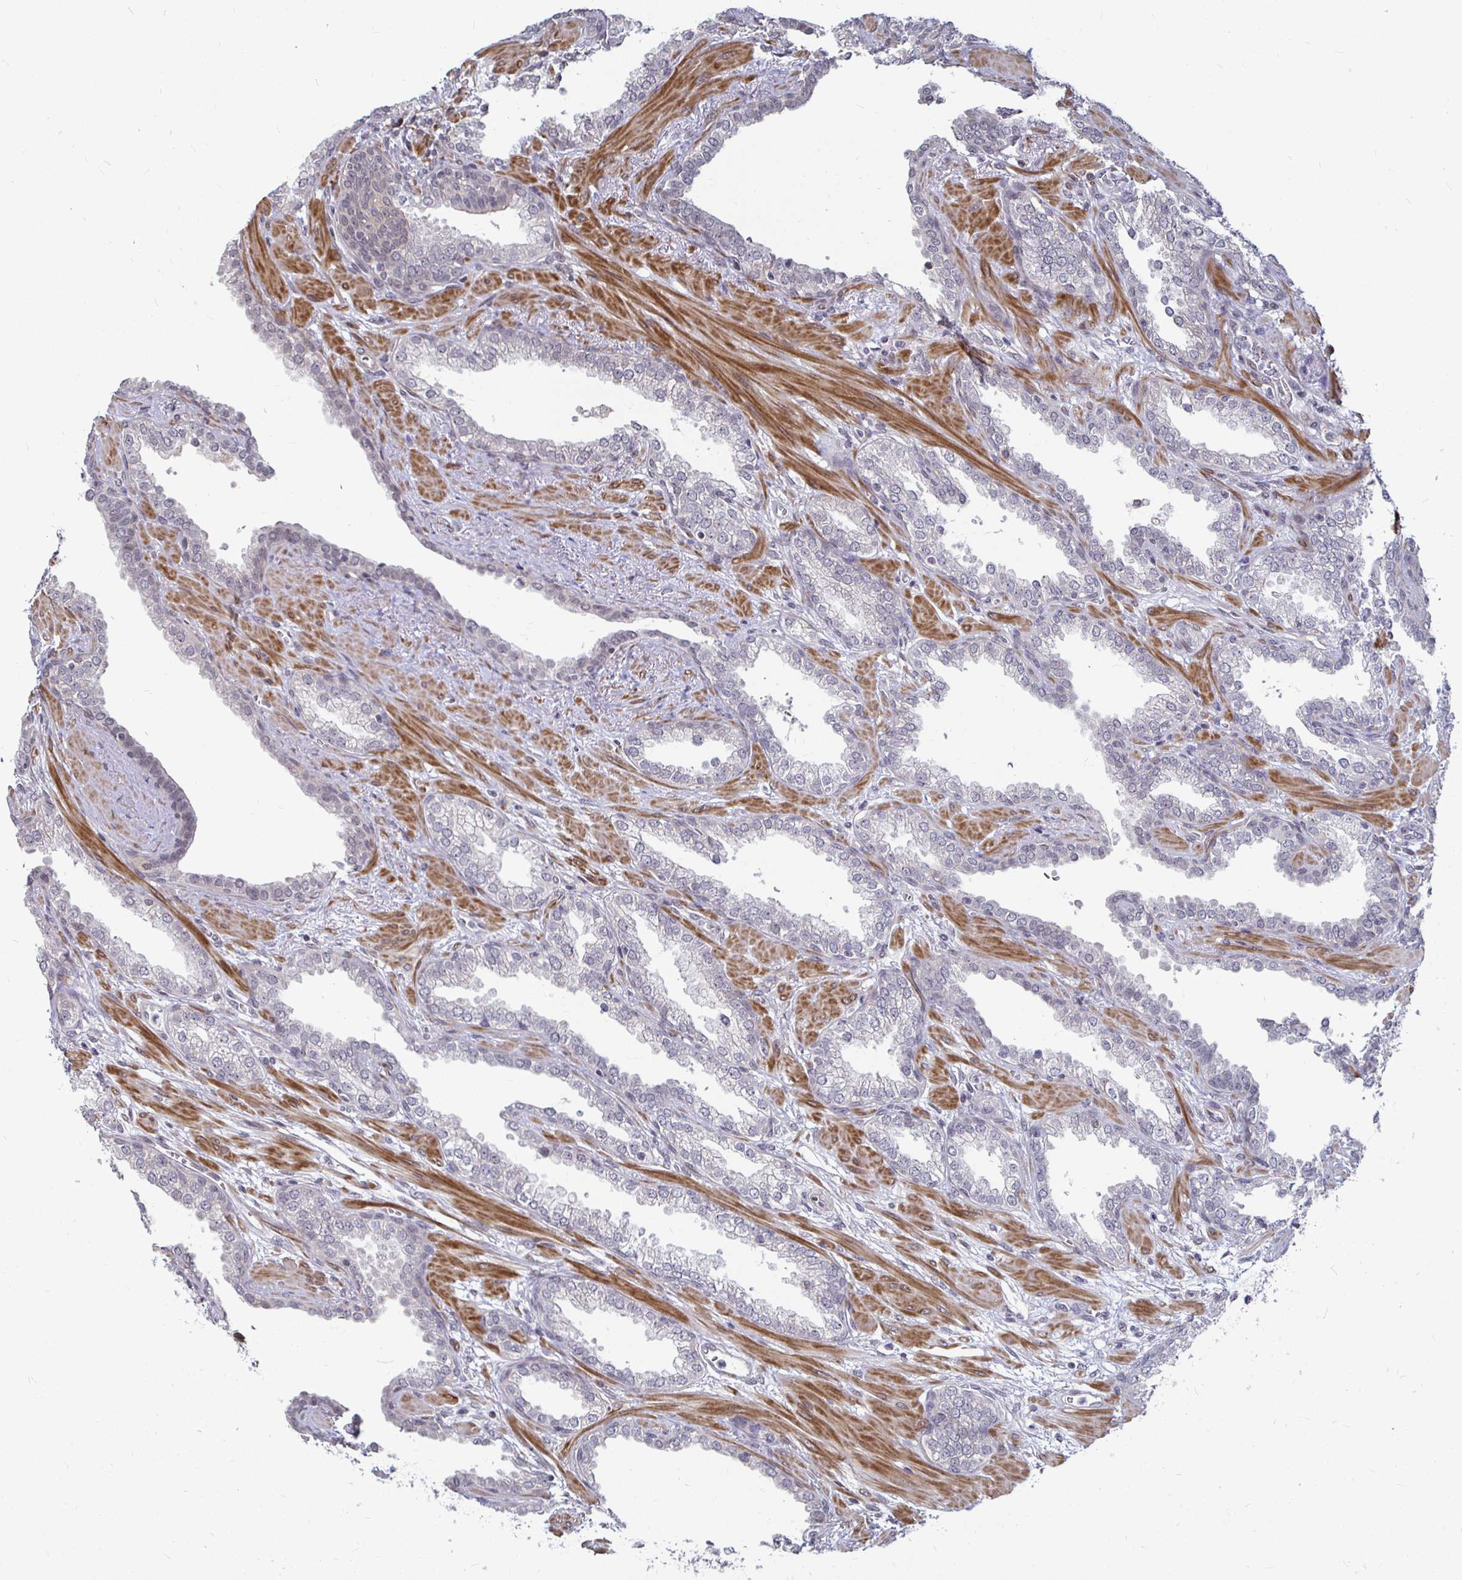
{"staining": {"intensity": "negative", "quantity": "none", "location": "none"}, "tissue": "prostate cancer", "cell_type": "Tumor cells", "image_type": "cancer", "snomed": [{"axis": "morphology", "description": "Adenocarcinoma, High grade"}, {"axis": "topography", "description": "Prostate"}], "caption": "Human prostate adenocarcinoma (high-grade) stained for a protein using immunohistochemistry (IHC) shows no staining in tumor cells.", "gene": "CAPN11", "patient": {"sex": "male", "age": 60}}